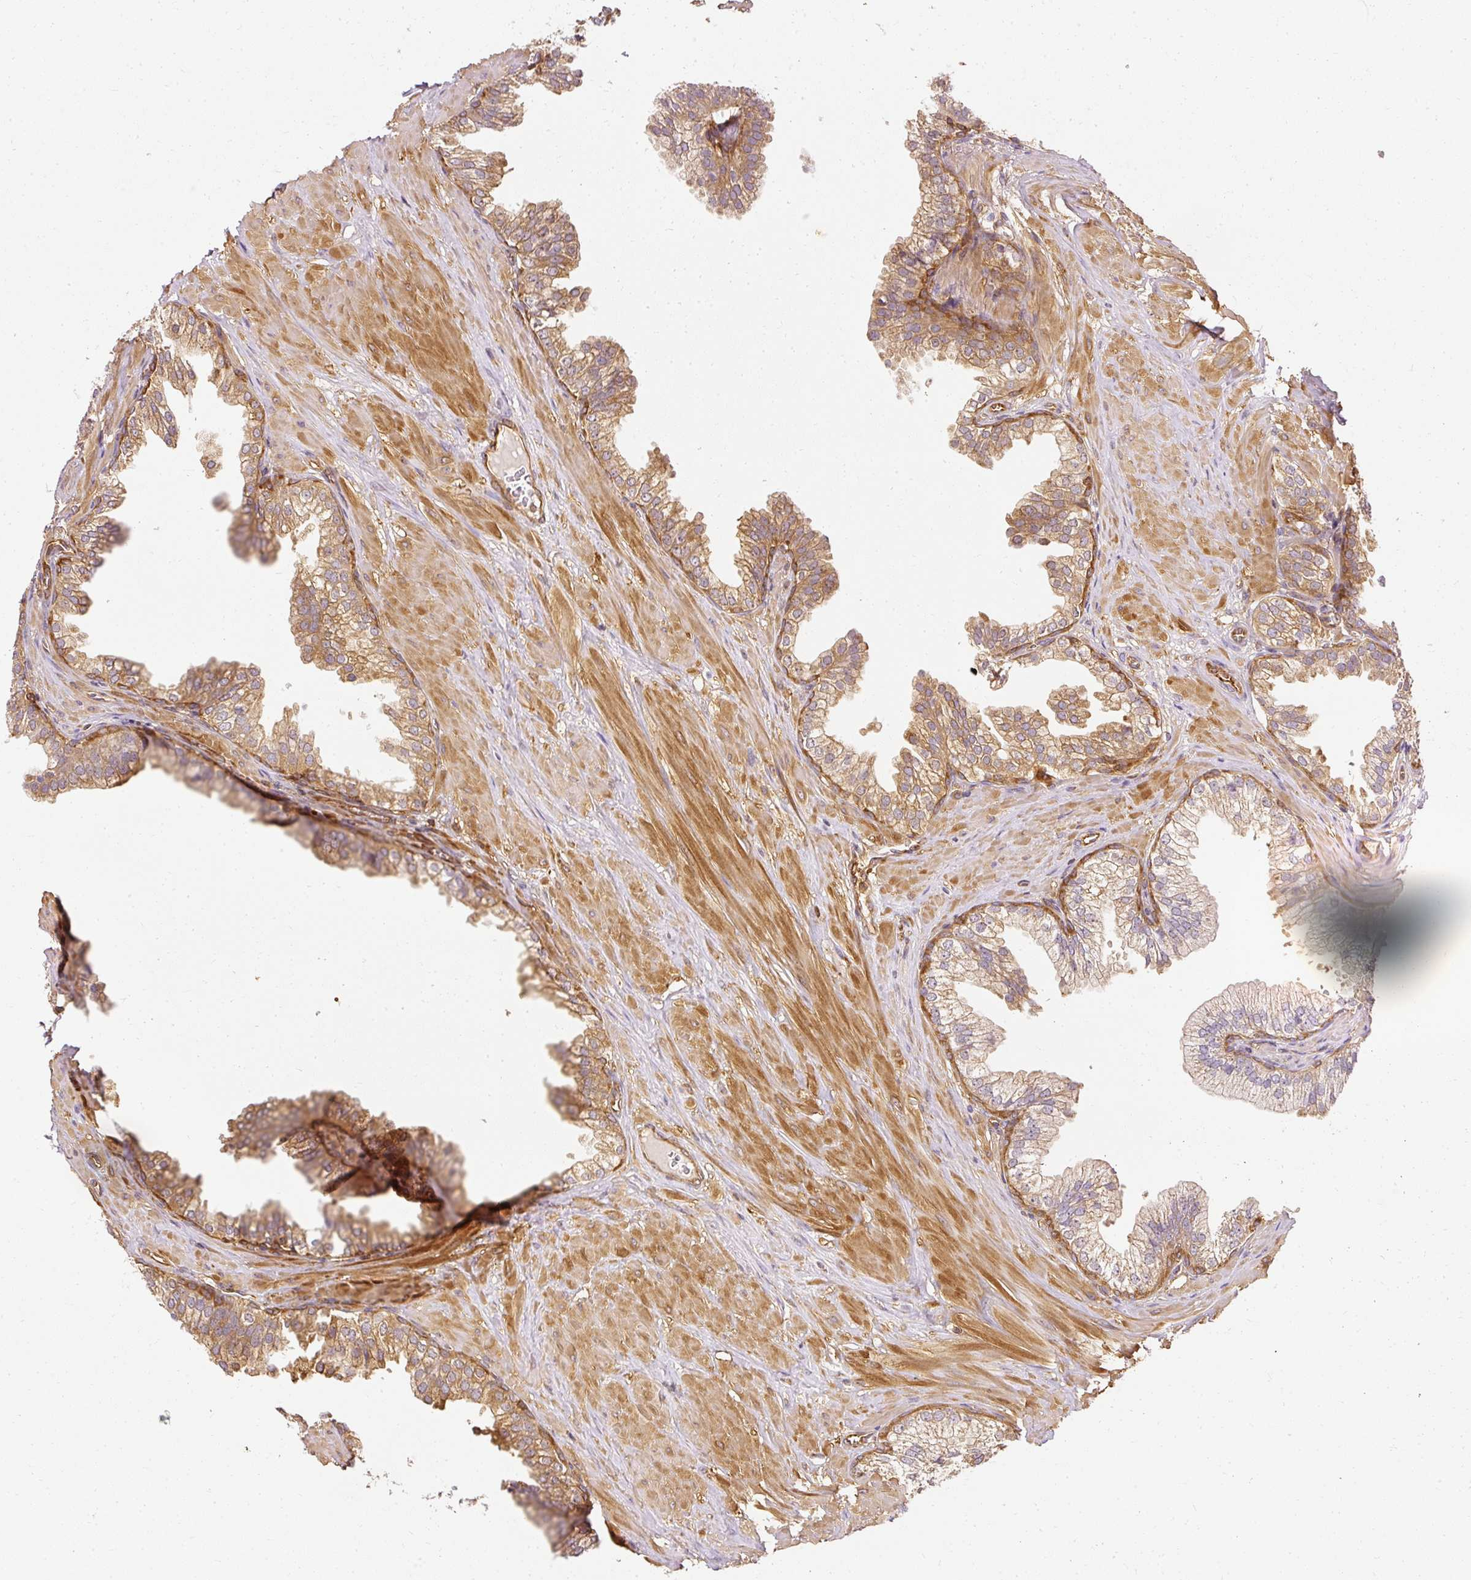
{"staining": {"intensity": "moderate", "quantity": "25%-75%", "location": "cytoplasmic/membranous"}, "tissue": "prostate", "cell_type": "Glandular cells", "image_type": "normal", "snomed": [{"axis": "morphology", "description": "Normal tissue, NOS"}, {"axis": "topography", "description": "Prostate"}, {"axis": "topography", "description": "Peripheral nerve tissue"}], "caption": "The photomicrograph exhibits immunohistochemical staining of normal prostate. There is moderate cytoplasmic/membranous staining is identified in about 25%-75% of glandular cells.", "gene": "ARMH3", "patient": {"sex": "male", "age": 55}}